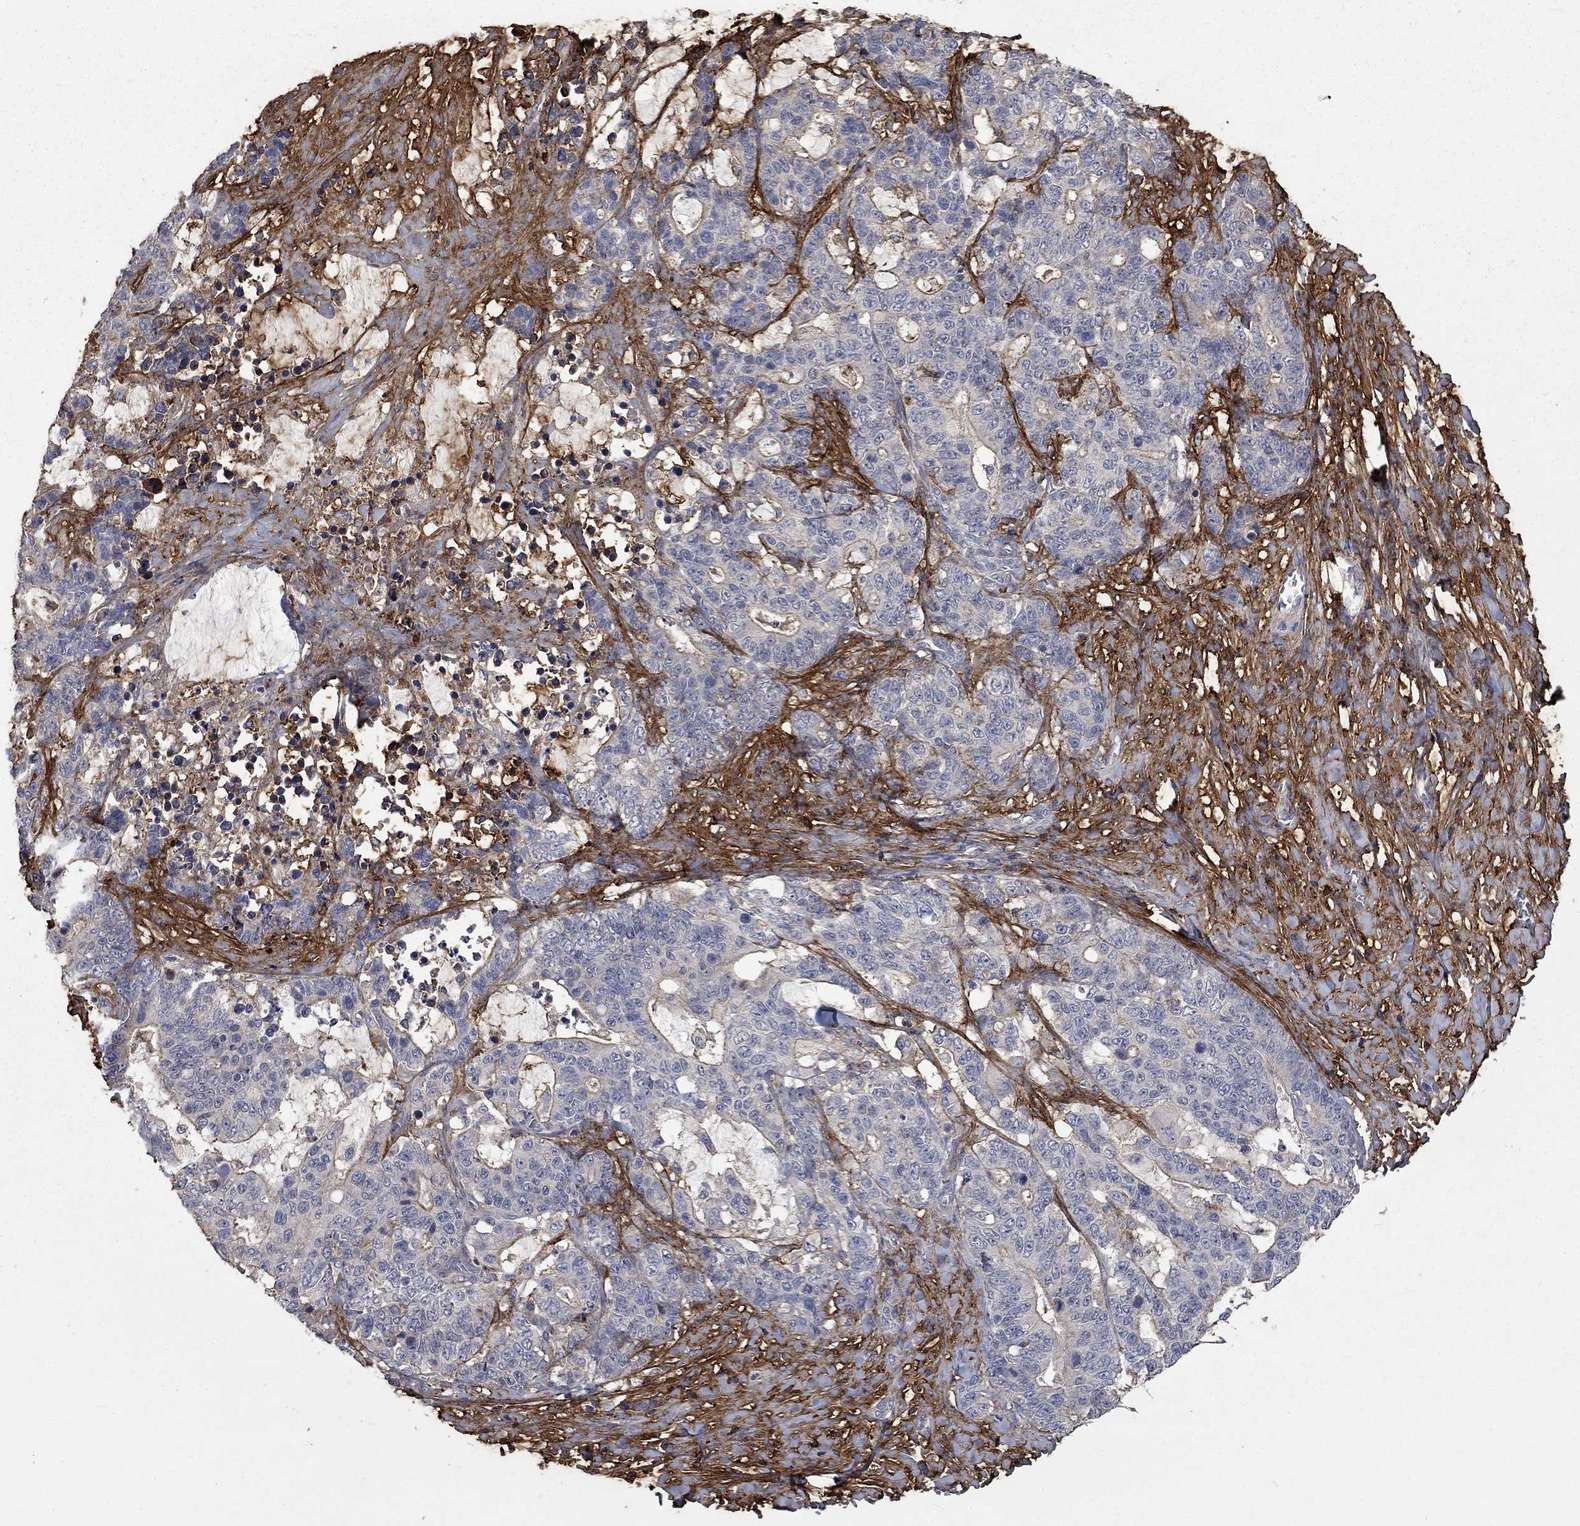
{"staining": {"intensity": "negative", "quantity": "none", "location": "none"}, "tissue": "stomach cancer", "cell_type": "Tumor cells", "image_type": "cancer", "snomed": [{"axis": "morphology", "description": "Normal tissue, NOS"}, {"axis": "morphology", "description": "Adenocarcinoma, NOS"}, {"axis": "topography", "description": "Stomach"}], "caption": "IHC micrograph of adenocarcinoma (stomach) stained for a protein (brown), which demonstrates no expression in tumor cells.", "gene": "VCAN", "patient": {"sex": "female", "age": 64}}